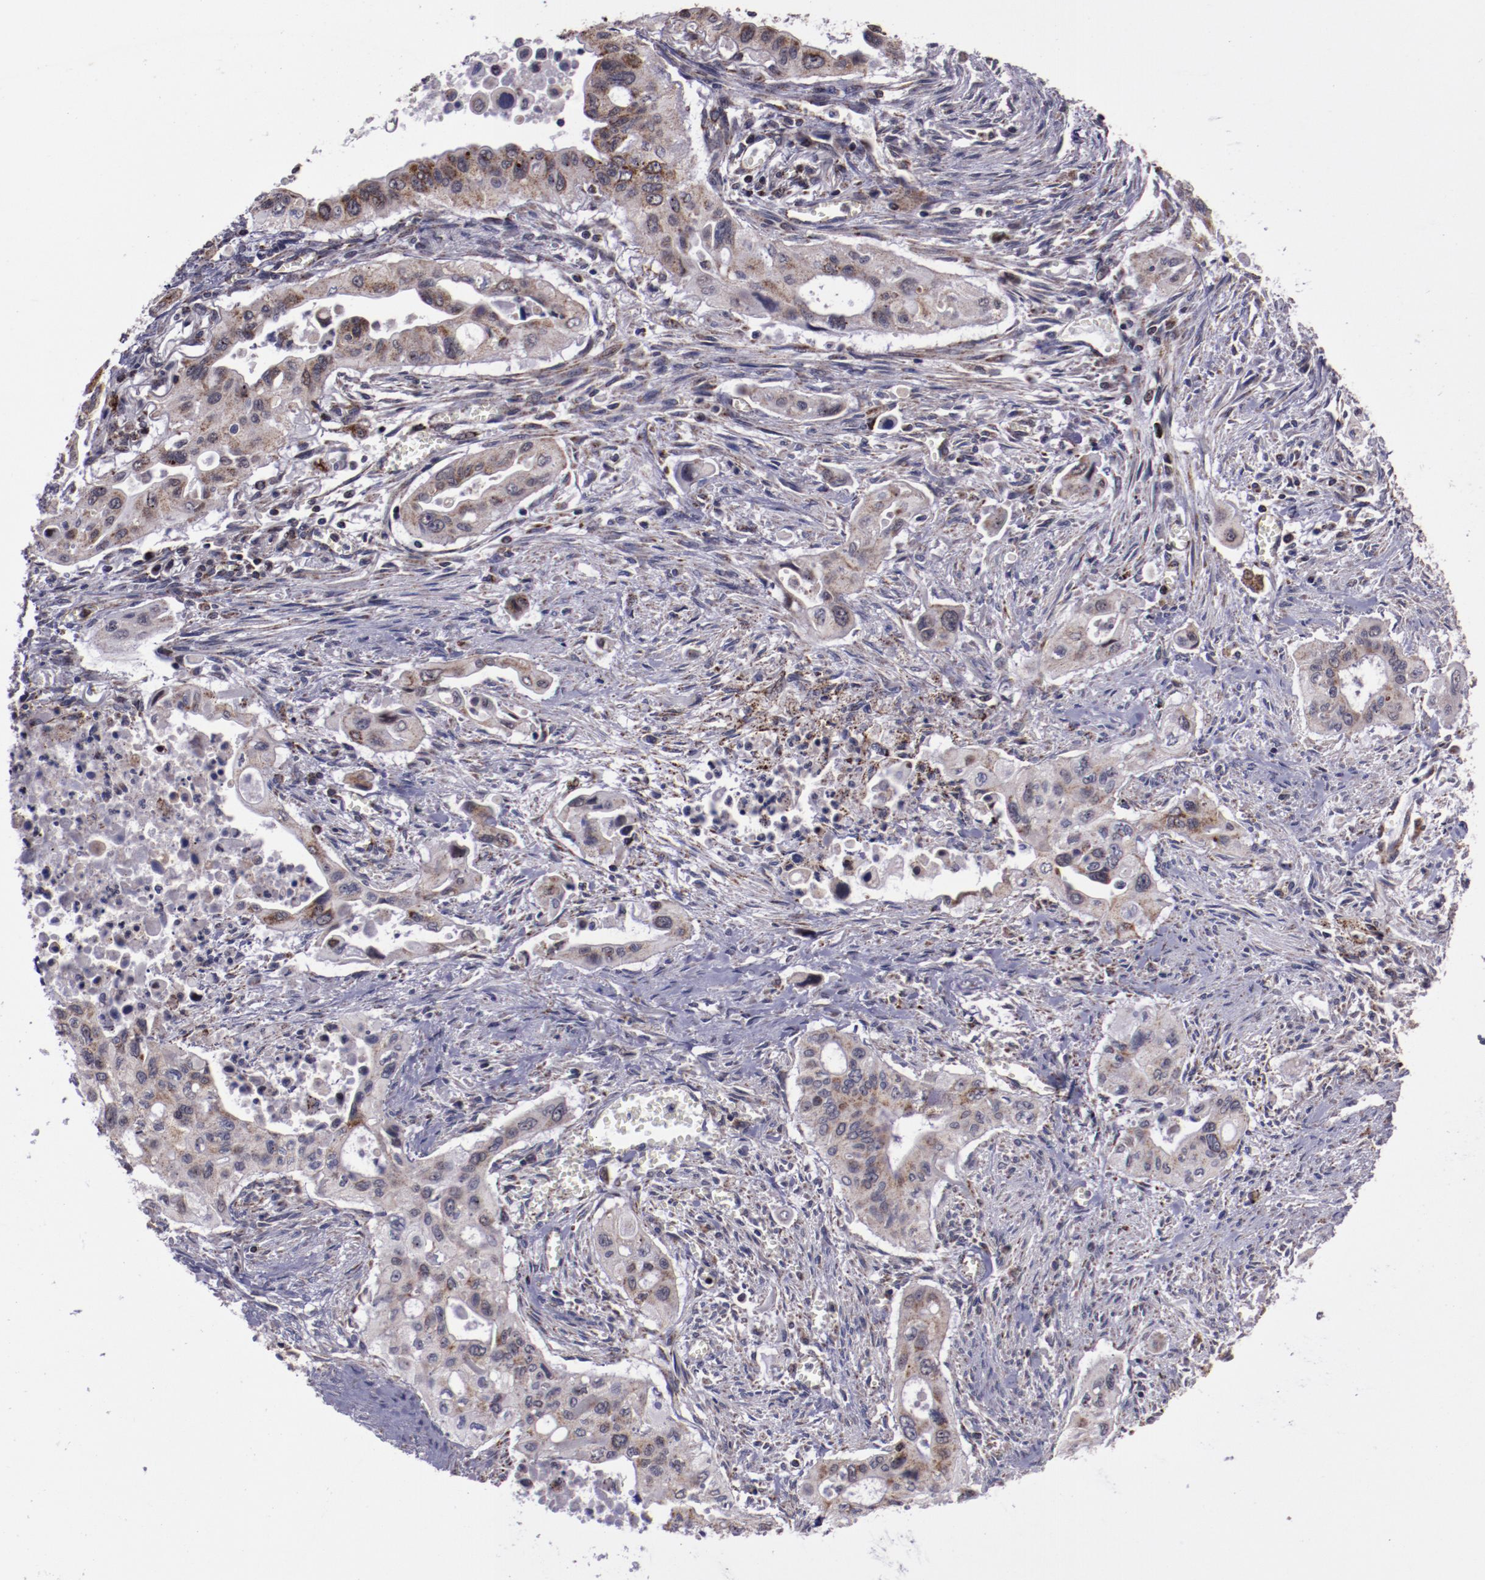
{"staining": {"intensity": "weak", "quantity": "25%-75%", "location": "cytoplasmic/membranous"}, "tissue": "pancreatic cancer", "cell_type": "Tumor cells", "image_type": "cancer", "snomed": [{"axis": "morphology", "description": "Adenocarcinoma, NOS"}, {"axis": "topography", "description": "Pancreas"}], "caption": "Tumor cells show weak cytoplasmic/membranous staining in about 25%-75% of cells in pancreatic adenocarcinoma. The staining is performed using DAB brown chromogen to label protein expression. The nuclei are counter-stained blue using hematoxylin.", "gene": "LONP1", "patient": {"sex": "male", "age": 77}}